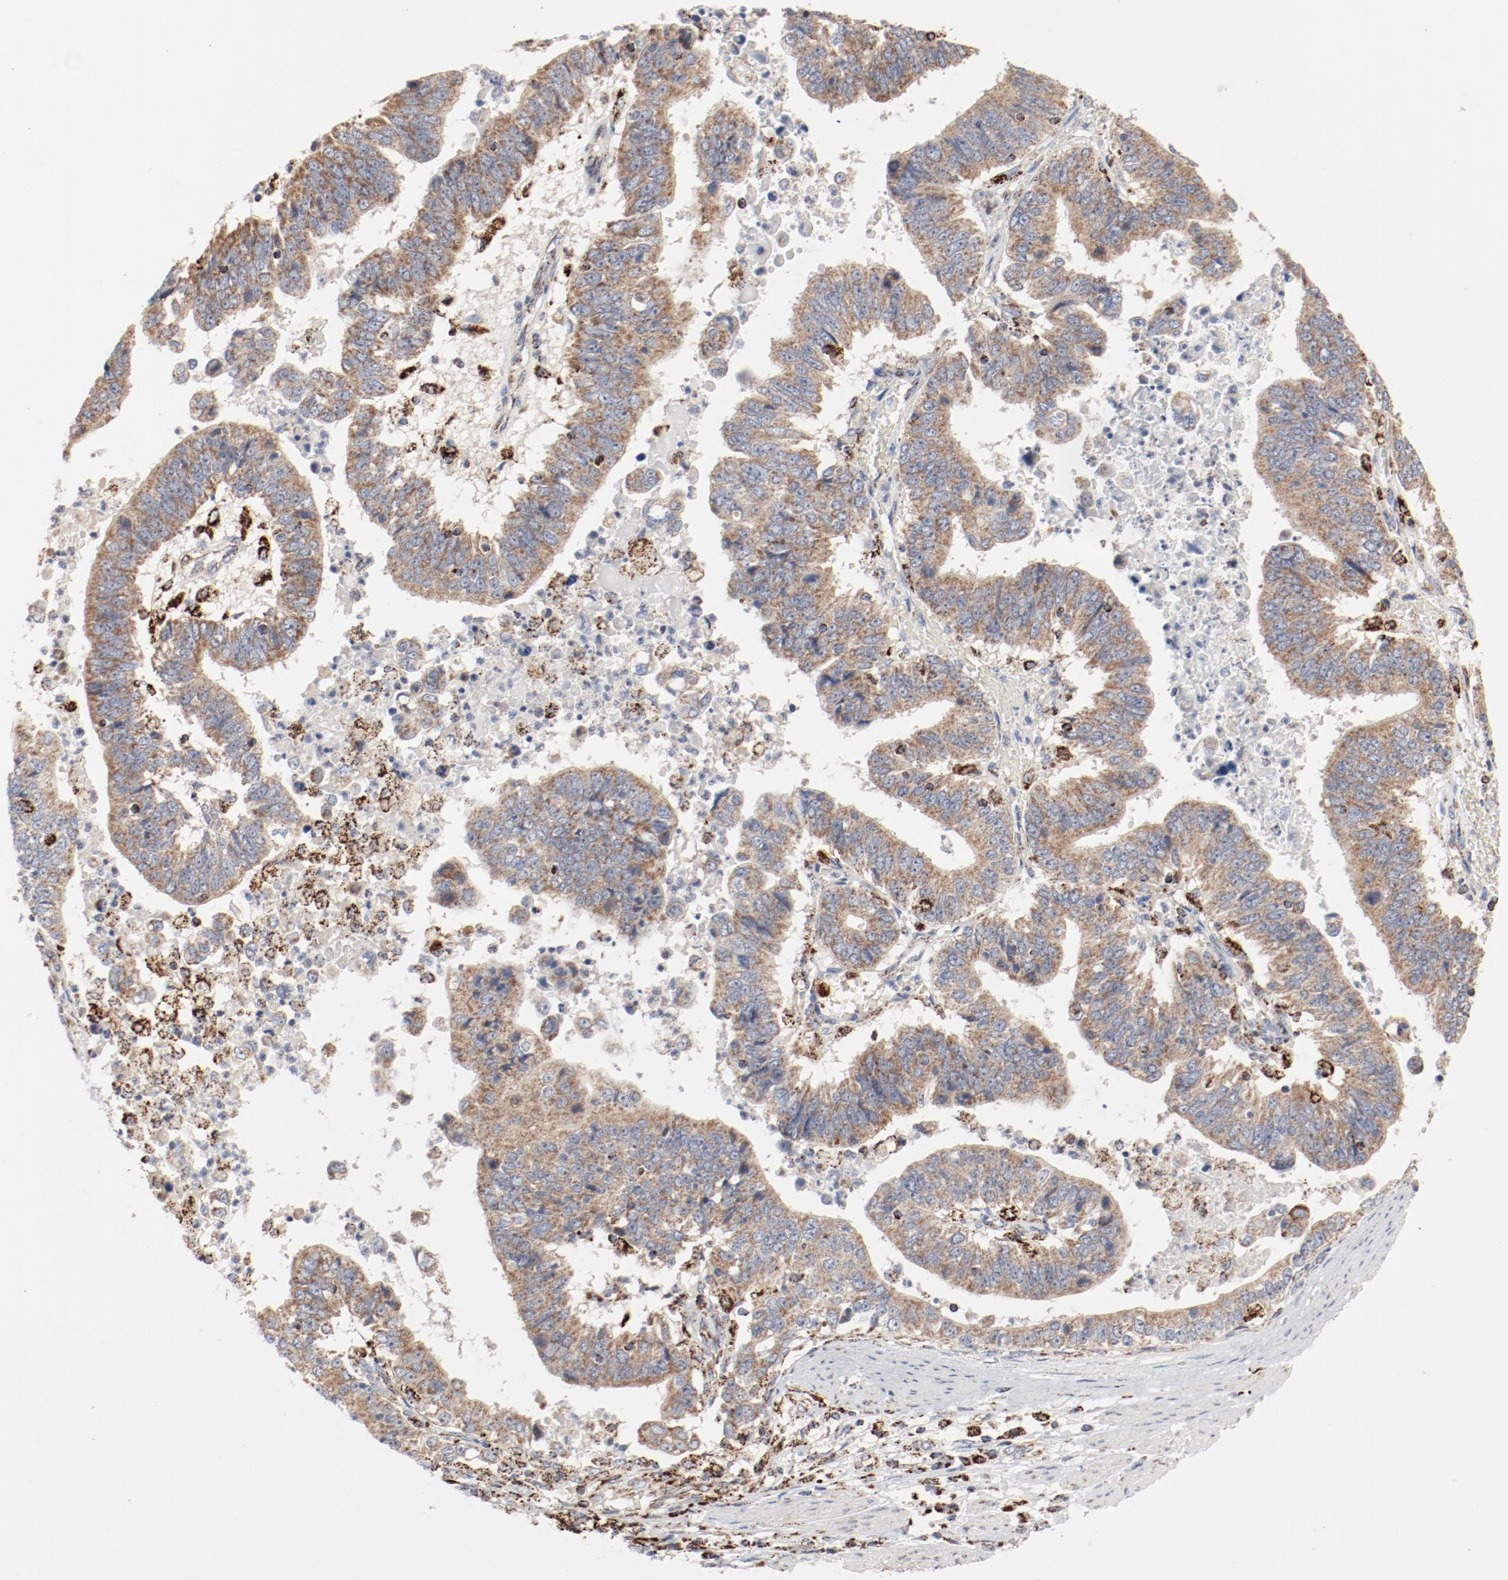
{"staining": {"intensity": "moderate", "quantity": ">75%", "location": "cytoplasmic/membranous"}, "tissue": "stomach cancer", "cell_type": "Tumor cells", "image_type": "cancer", "snomed": [{"axis": "morphology", "description": "Adenocarcinoma, NOS"}, {"axis": "topography", "description": "Stomach, upper"}], "caption": "About >75% of tumor cells in adenocarcinoma (stomach) display moderate cytoplasmic/membranous protein positivity as visualized by brown immunohistochemical staining.", "gene": "SETD3", "patient": {"sex": "female", "age": 50}}